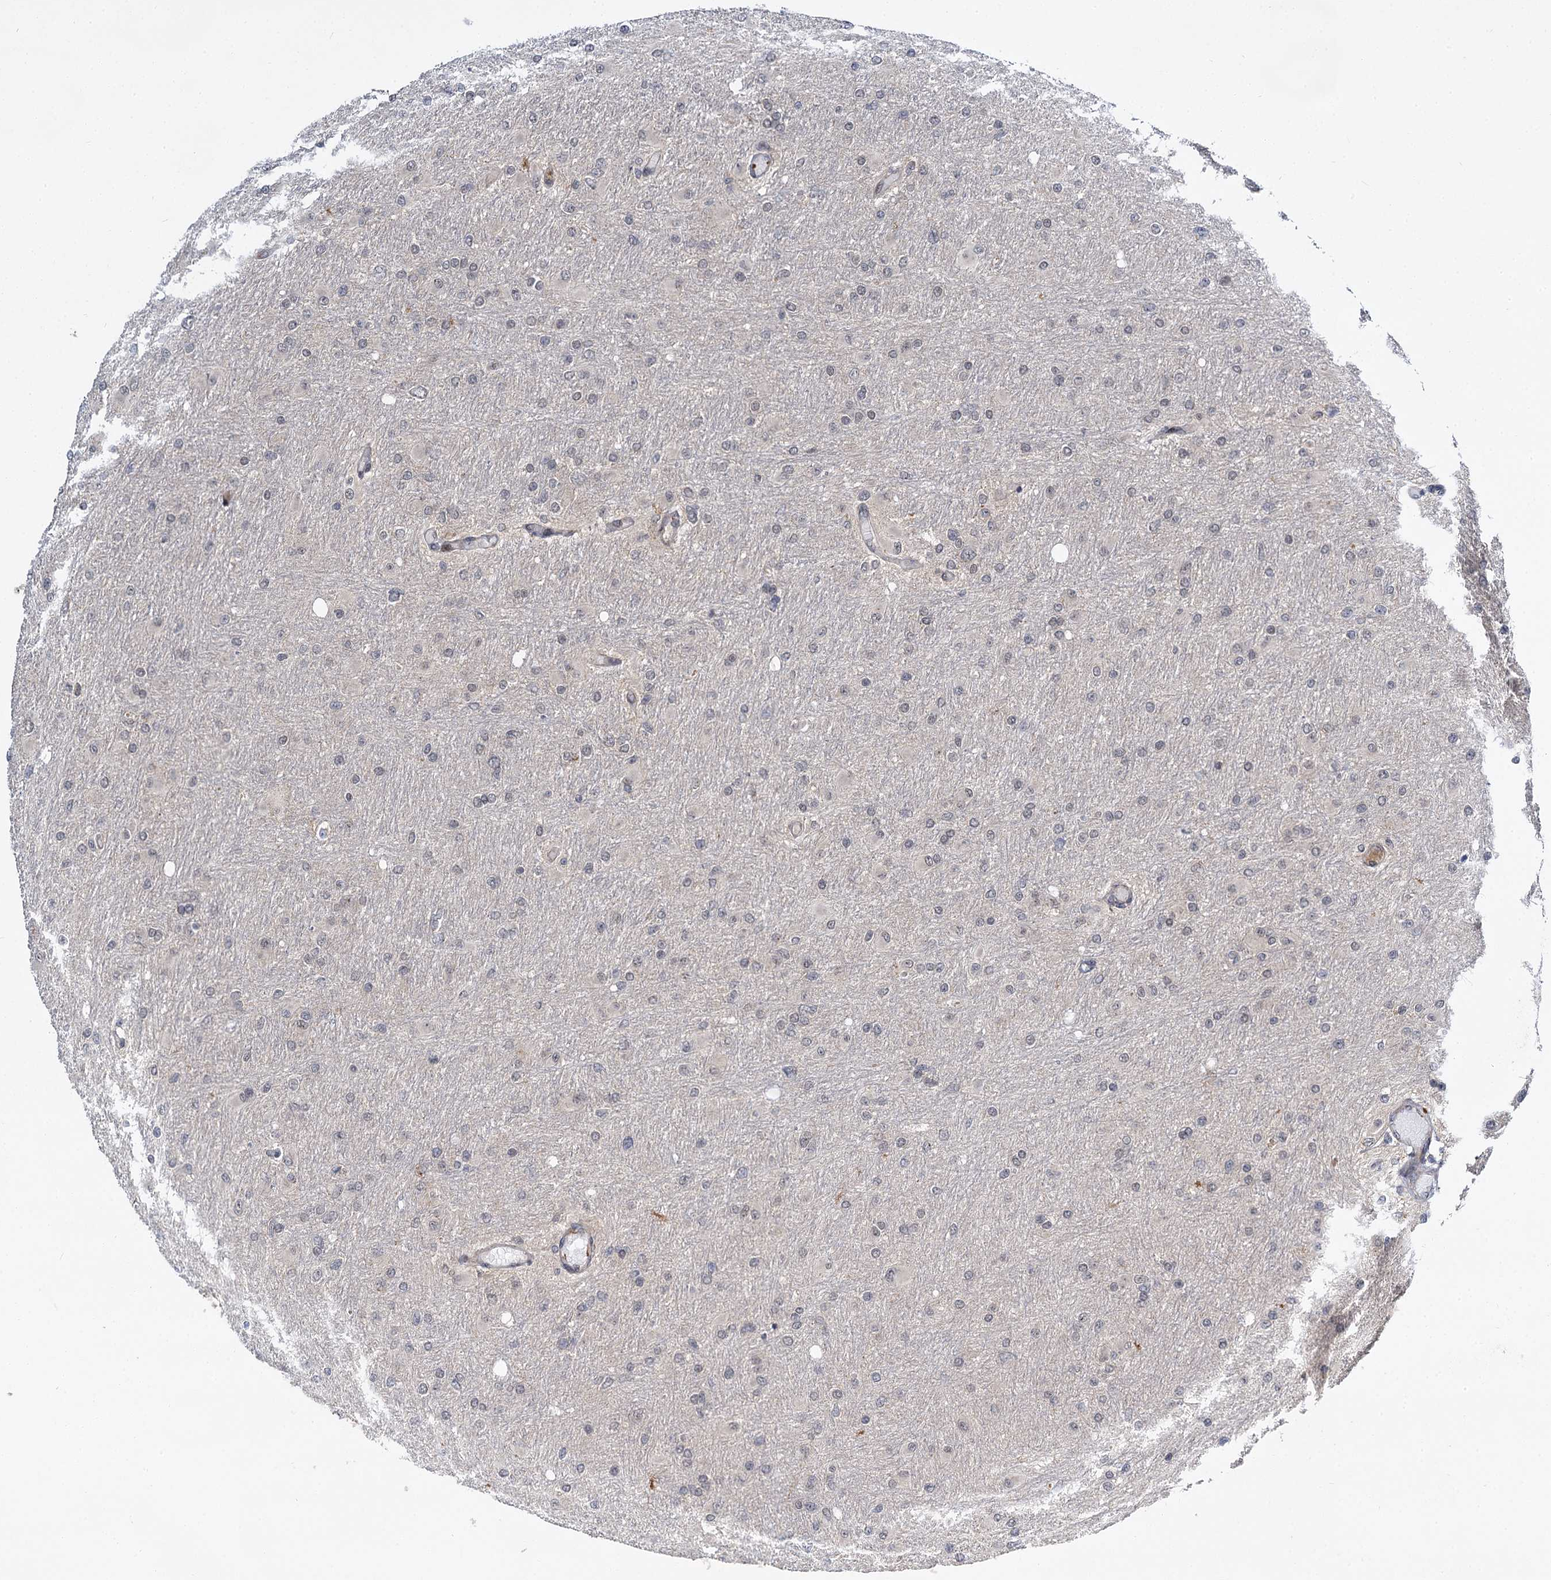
{"staining": {"intensity": "weak", "quantity": "<25%", "location": "nuclear"}, "tissue": "glioma", "cell_type": "Tumor cells", "image_type": "cancer", "snomed": [{"axis": "morphology", "description": "Glioma, malignant, High grade"}, {"axis": "topography", "description": "Cerebral cortex"}], "caption": "Immunohistochemistry (IHC) photomicrograph of neoplastic tissue: human glioma stained with DAB demonstrates no significant protein expression in tumor cells. (DAB (3,3'-diaminobenzidine) immunohistochemistry (IHC) with hematoxylin counter stain).", "gene": "MBD6", "patient": {"sex": "female", "age": 36}}